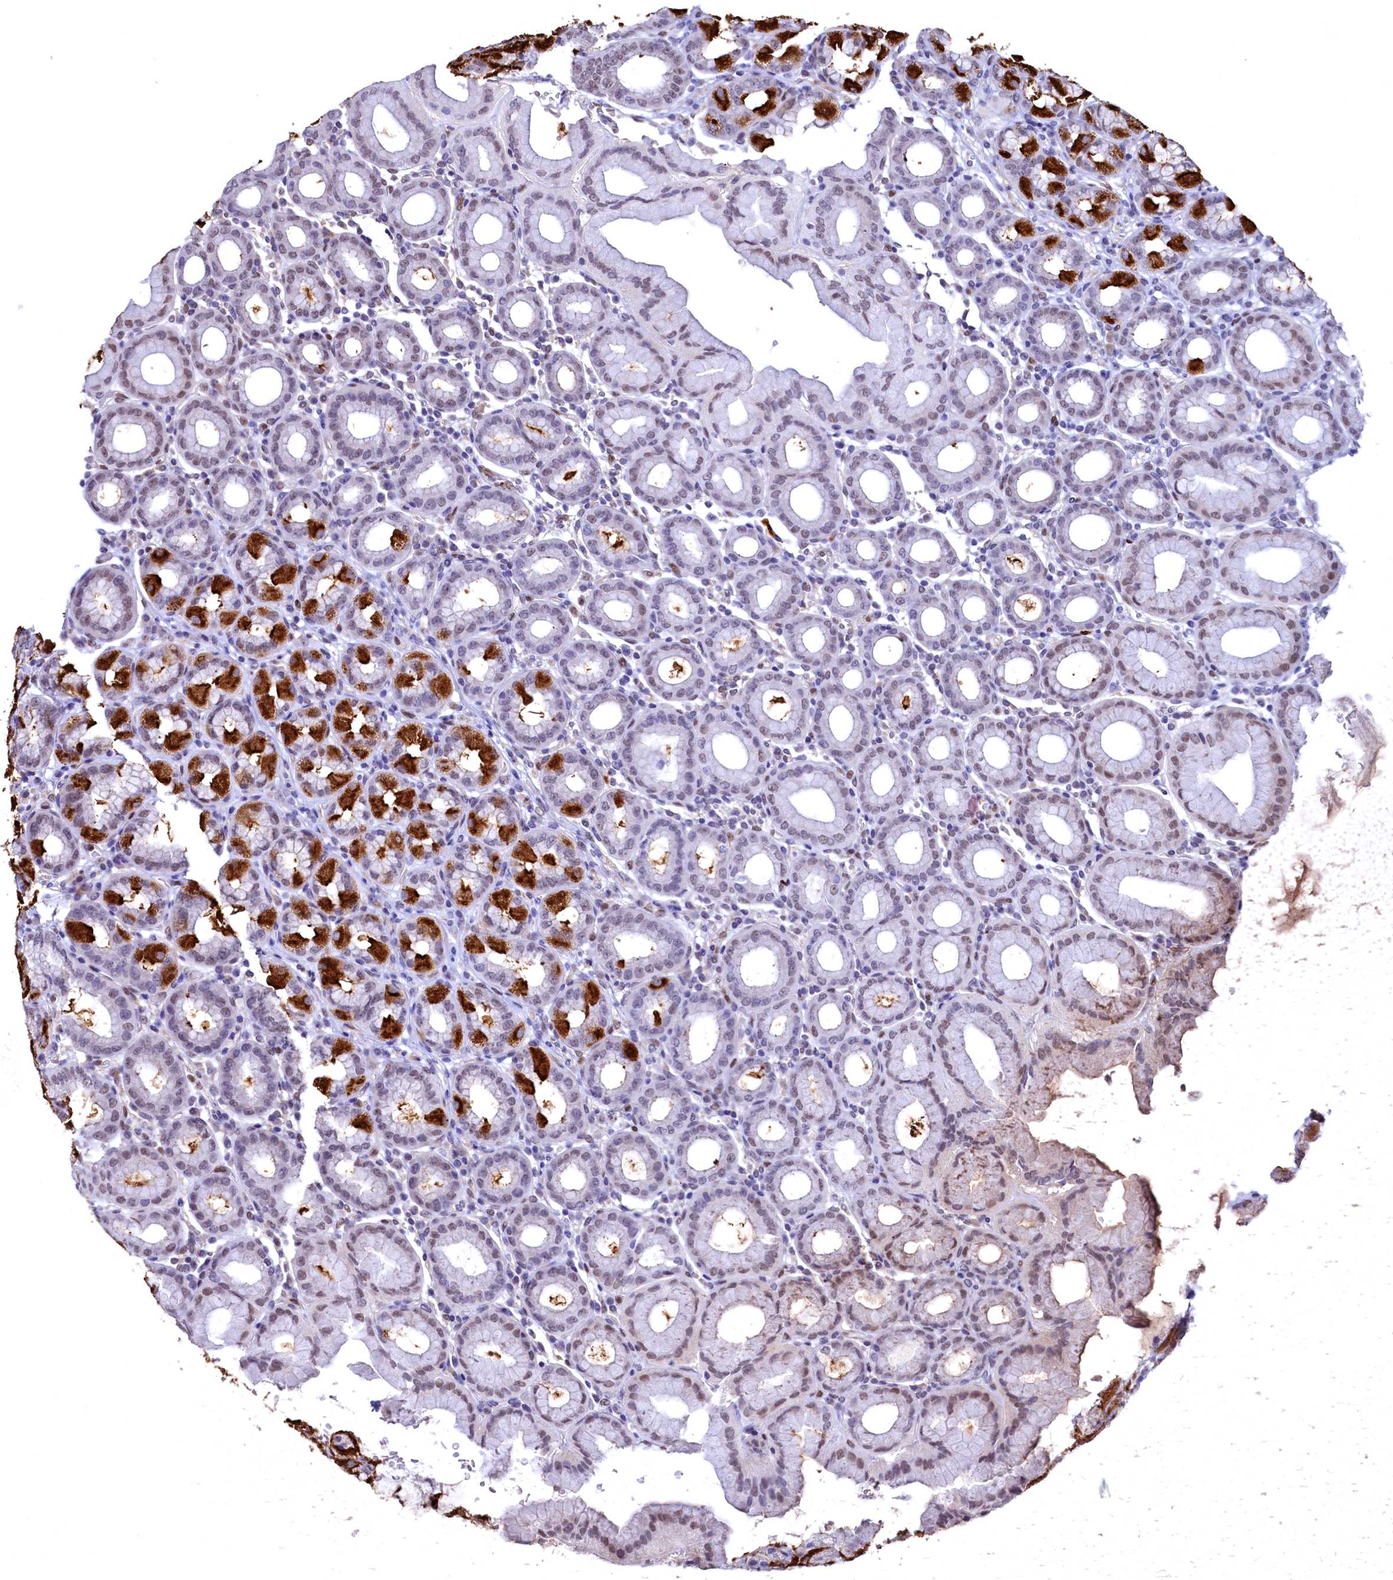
{"staining": {"intensity": "strong", "quantity": "25%-75%", "location": "cytoplasmic/membranous,nuclear"}, "tissue": "stomach", "cell_type": "Glandular cells", "image_type": "normal", "snomed": [{"axis": "morphology", "description": "Normal tissue, NOS"}, {"axis": "topography", "description": "Stomach, upper"}], "caption": "Strong cytoplasmic/membranous,nuclear staining is seen in approximately 25%-75% of glandular cells in unremarkable stomach. The staining was performed using DAB (3,3'-diaminobenzidine), with brown indicating positive protein expression. Nuclei are stained blue with hematoxylin.", "gene": "FLYWCH2", "patient": {"sex": "male", "age": 68}}